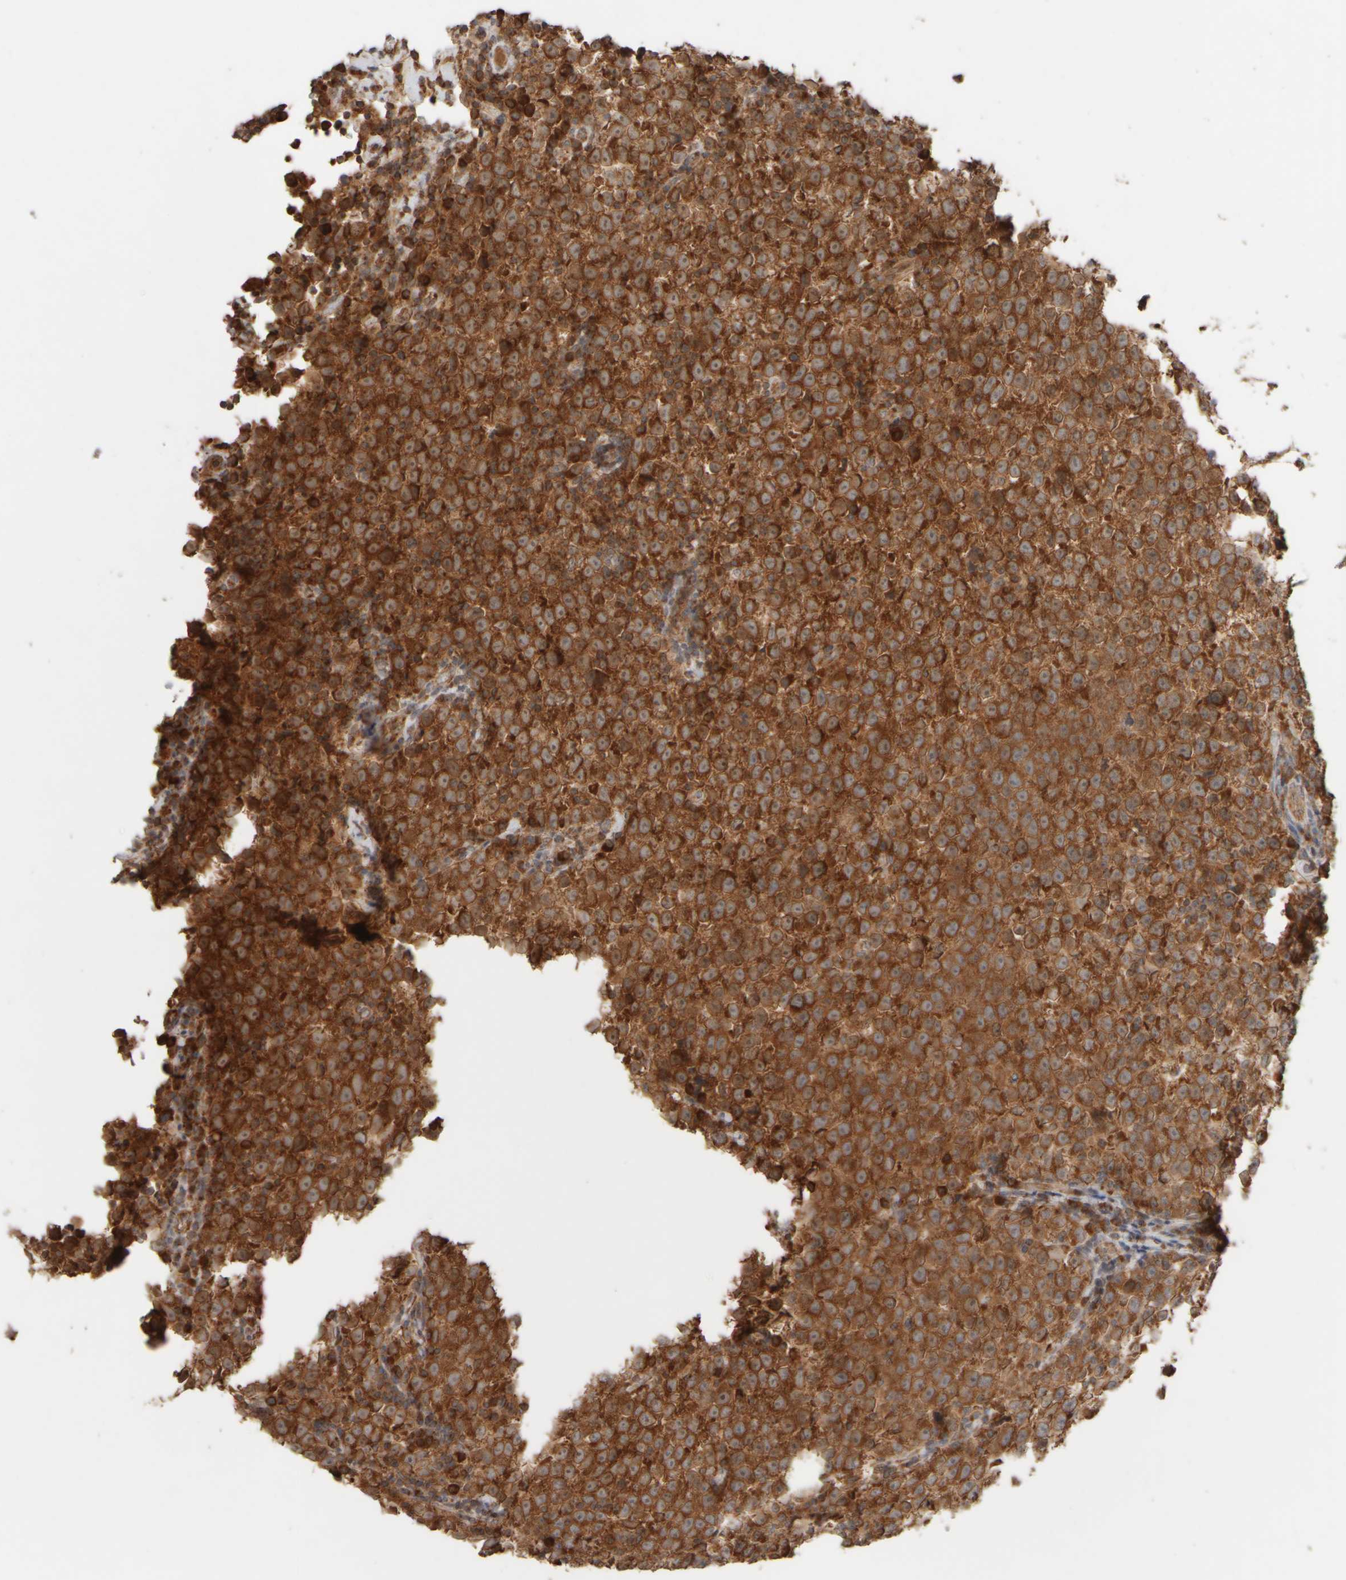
{"staining": {"intensity": "strong", "quantity": ">75%", "location": "cytoplasmic/membranous"}, "tissue": "testis cancer", "cell_type": "Tumor cells", "image_type": "cancer", "snomed": [{"axis": "morphology", "description": "Normal tissue, NOS"}, {"axis": "morphology", "description": "Seminoma, NOS"}, {"axis": "topography", "description": "Testis"}], "caption": "A high amount of strong cytoplasmic/membranous staining is identified in about >75% of tumor cells in testis cancer tissue.", "gene": "EIF2B3", "patient": {"sex": "male", "age": 43}}